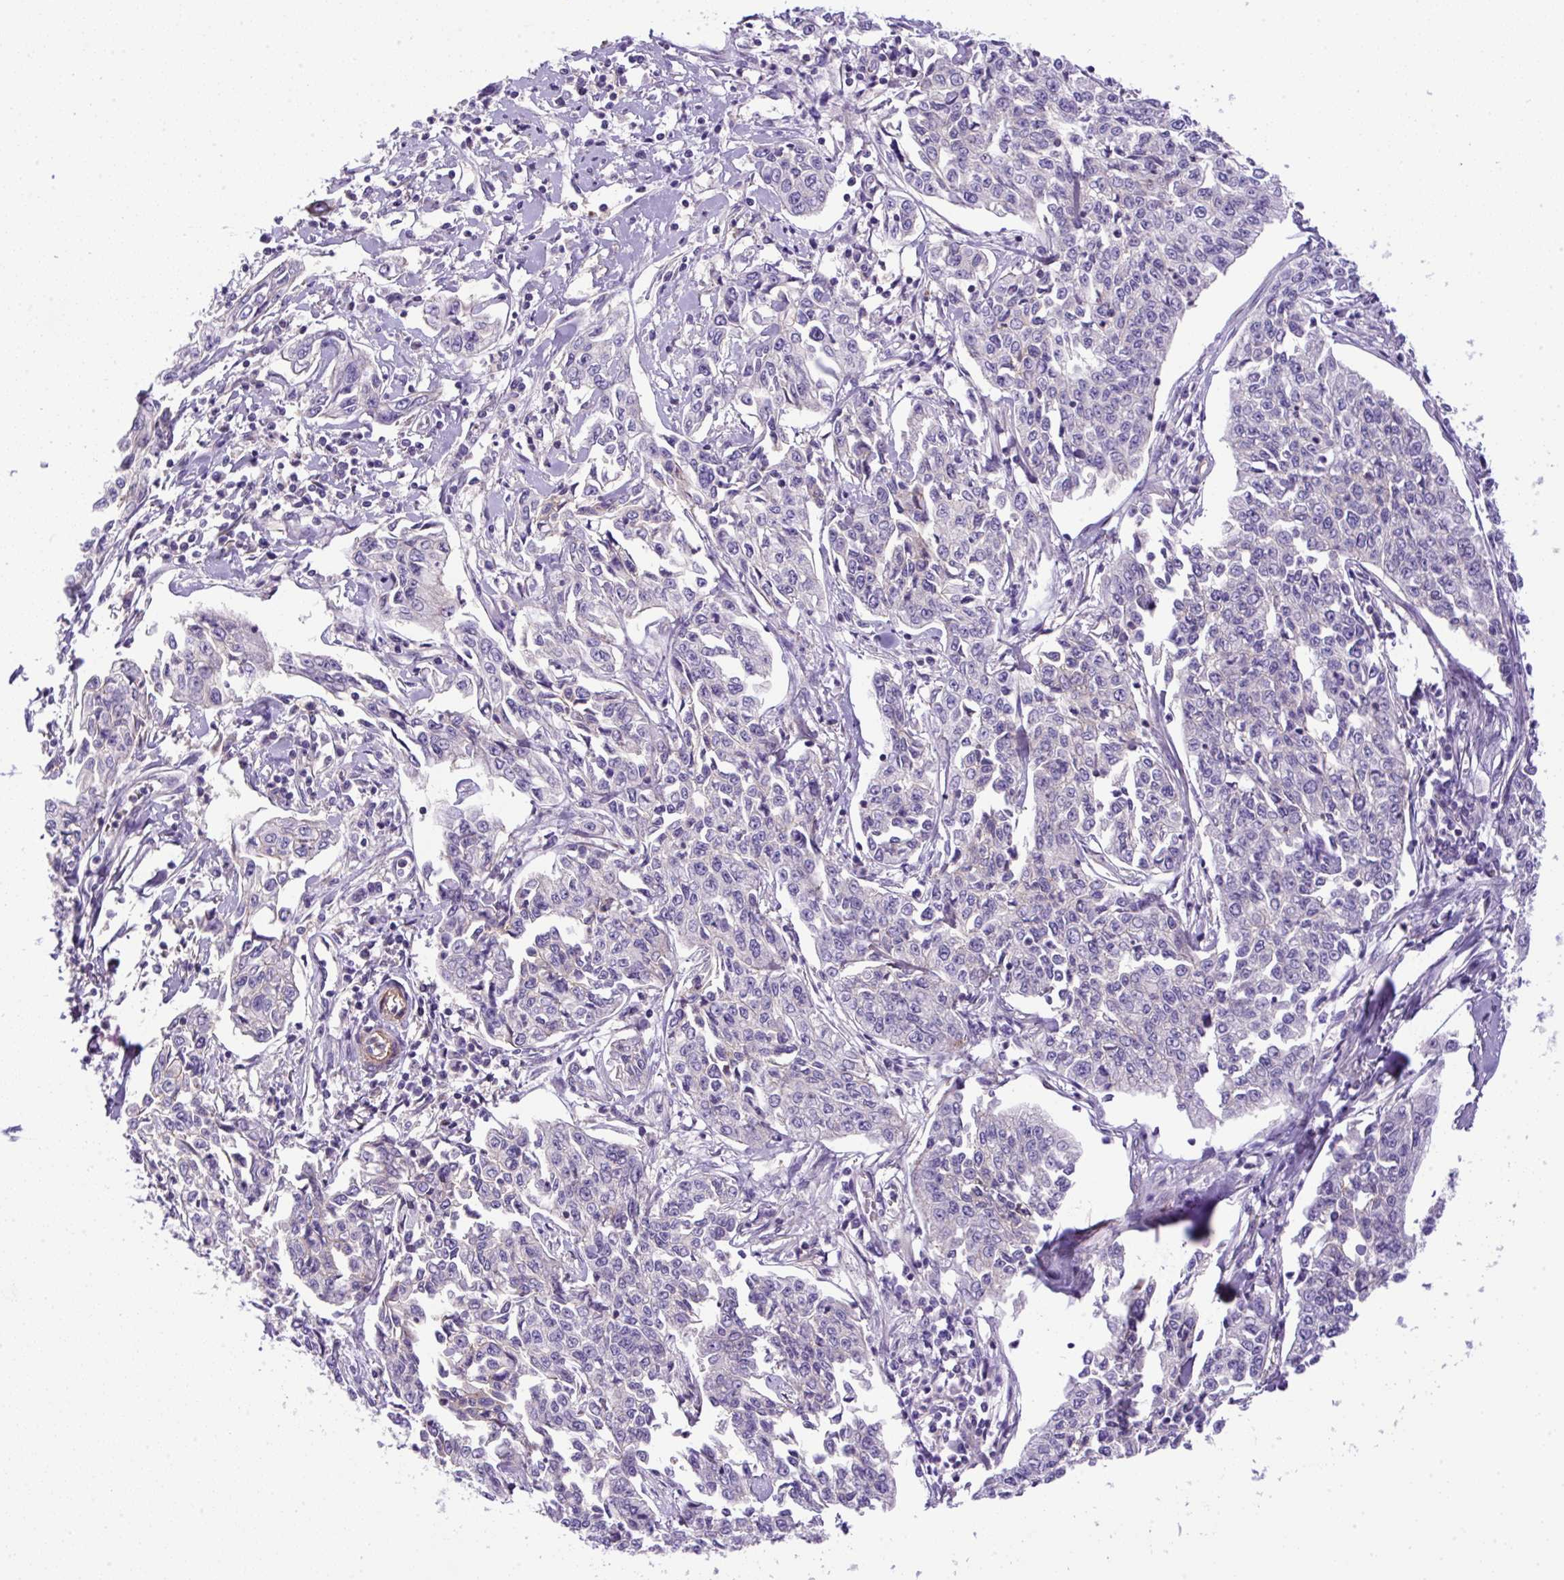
{"staining": {"intensity": "negative", "quantity": "none", "location": "none"}, "tissue": "cervical cancer", "cell_type": "Tumor cells", "image_type": "cancer", "snomed": [{"axis": "morphology", "description": "Squamous cell carcinoma, NOS"}, {"axis": "topography", "description": "Cervix"}], "caption": "A histopathology image of cervical cancer stained for a protein reveals no brown staining in tumor cells.", "gene": "NPTN", "patient": {"sex": "female", "age": 35}}